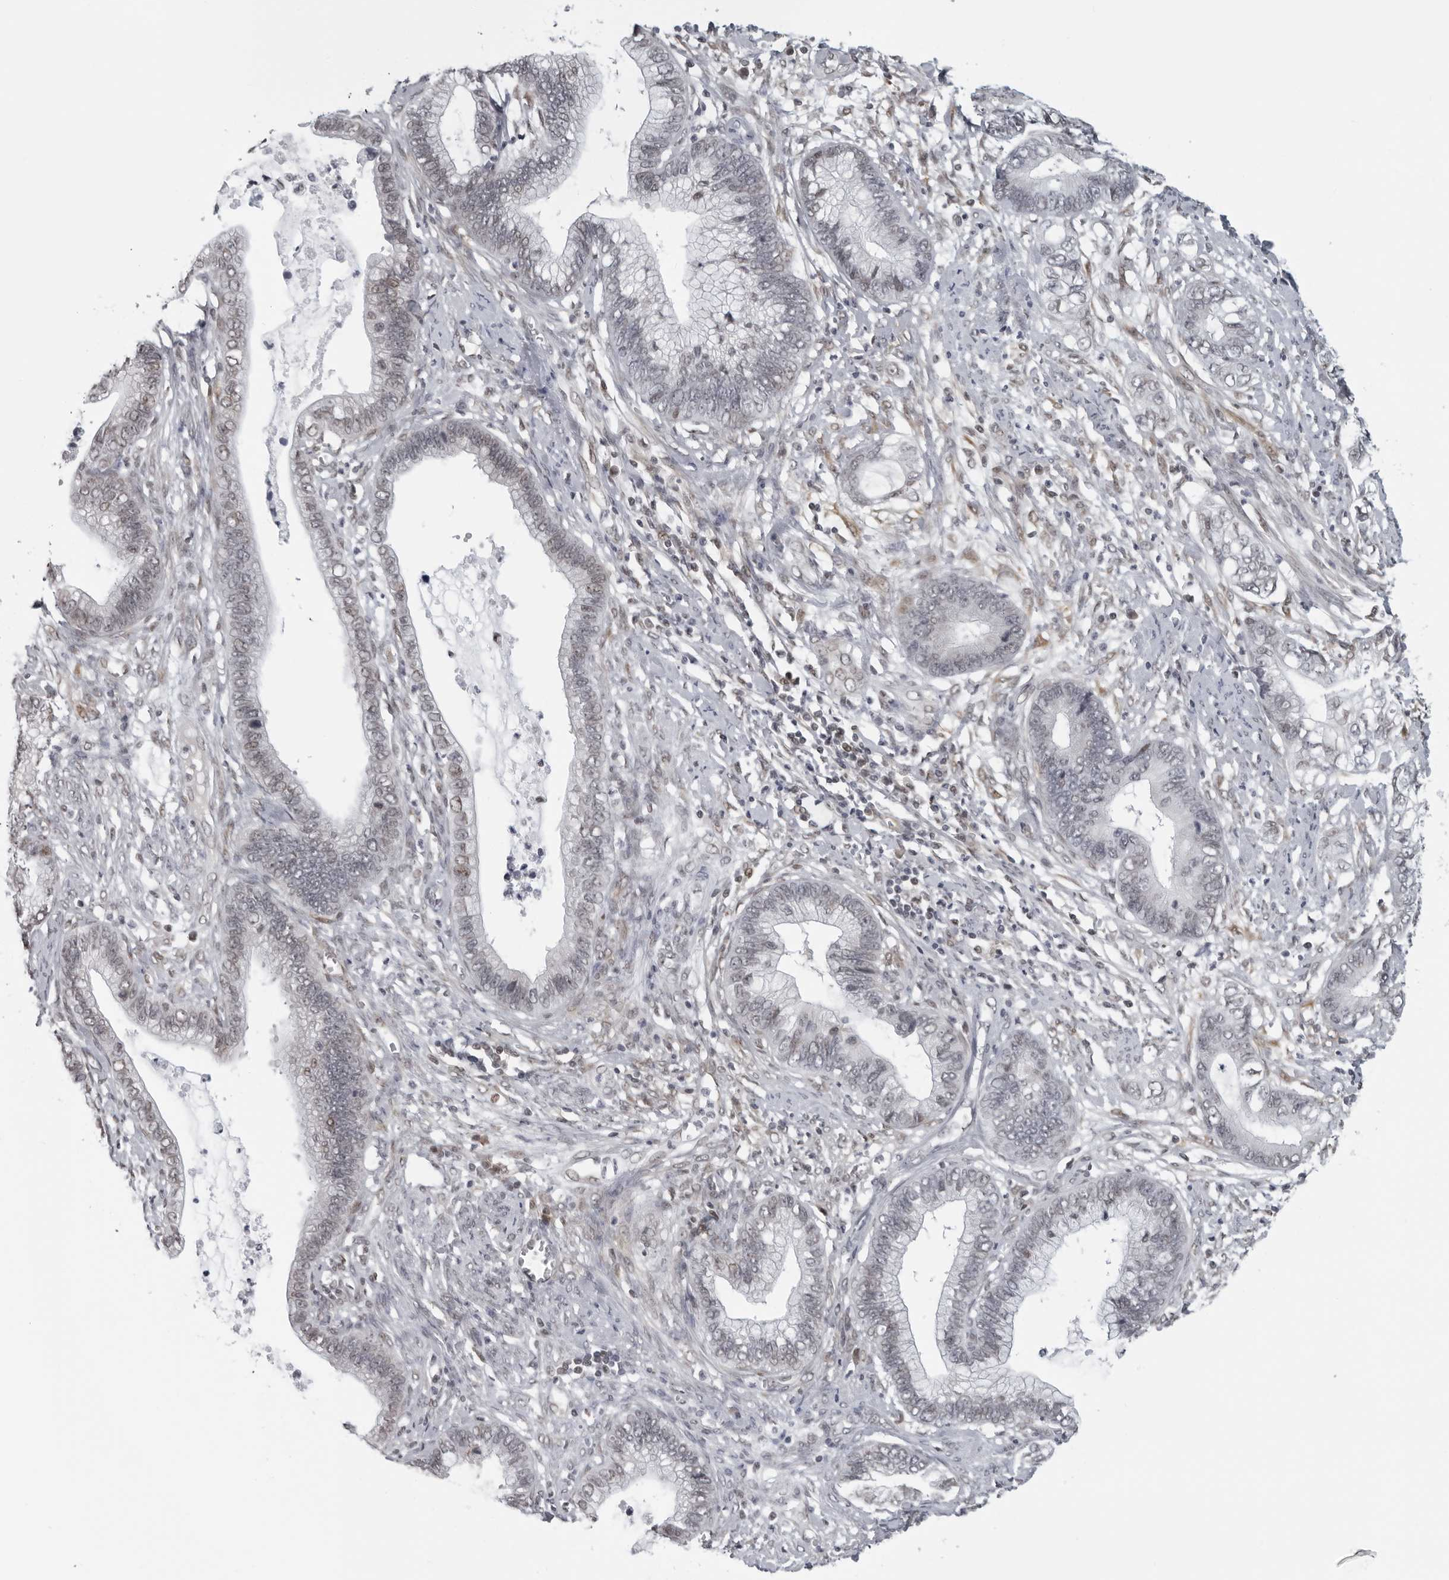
{"staining": {"intensity": "negative", "quantity": "none", "location": "none"}, "tissue": "cervical cancer", "cell_type": "Tumor cells", "image_type": "cancer", "snomed": [{"axis": "morphology", "description": "Adenocarcinoma, NOS"}, {"axis": "topography", "description": "Cervix"}], "caption": "Human cervical cancer (adenocarcinoma) stained for a protein using IHC exhibits no positivity in tumor cells.", "gene": "MAF", "patient": {"sex": "female", "age": 44}}